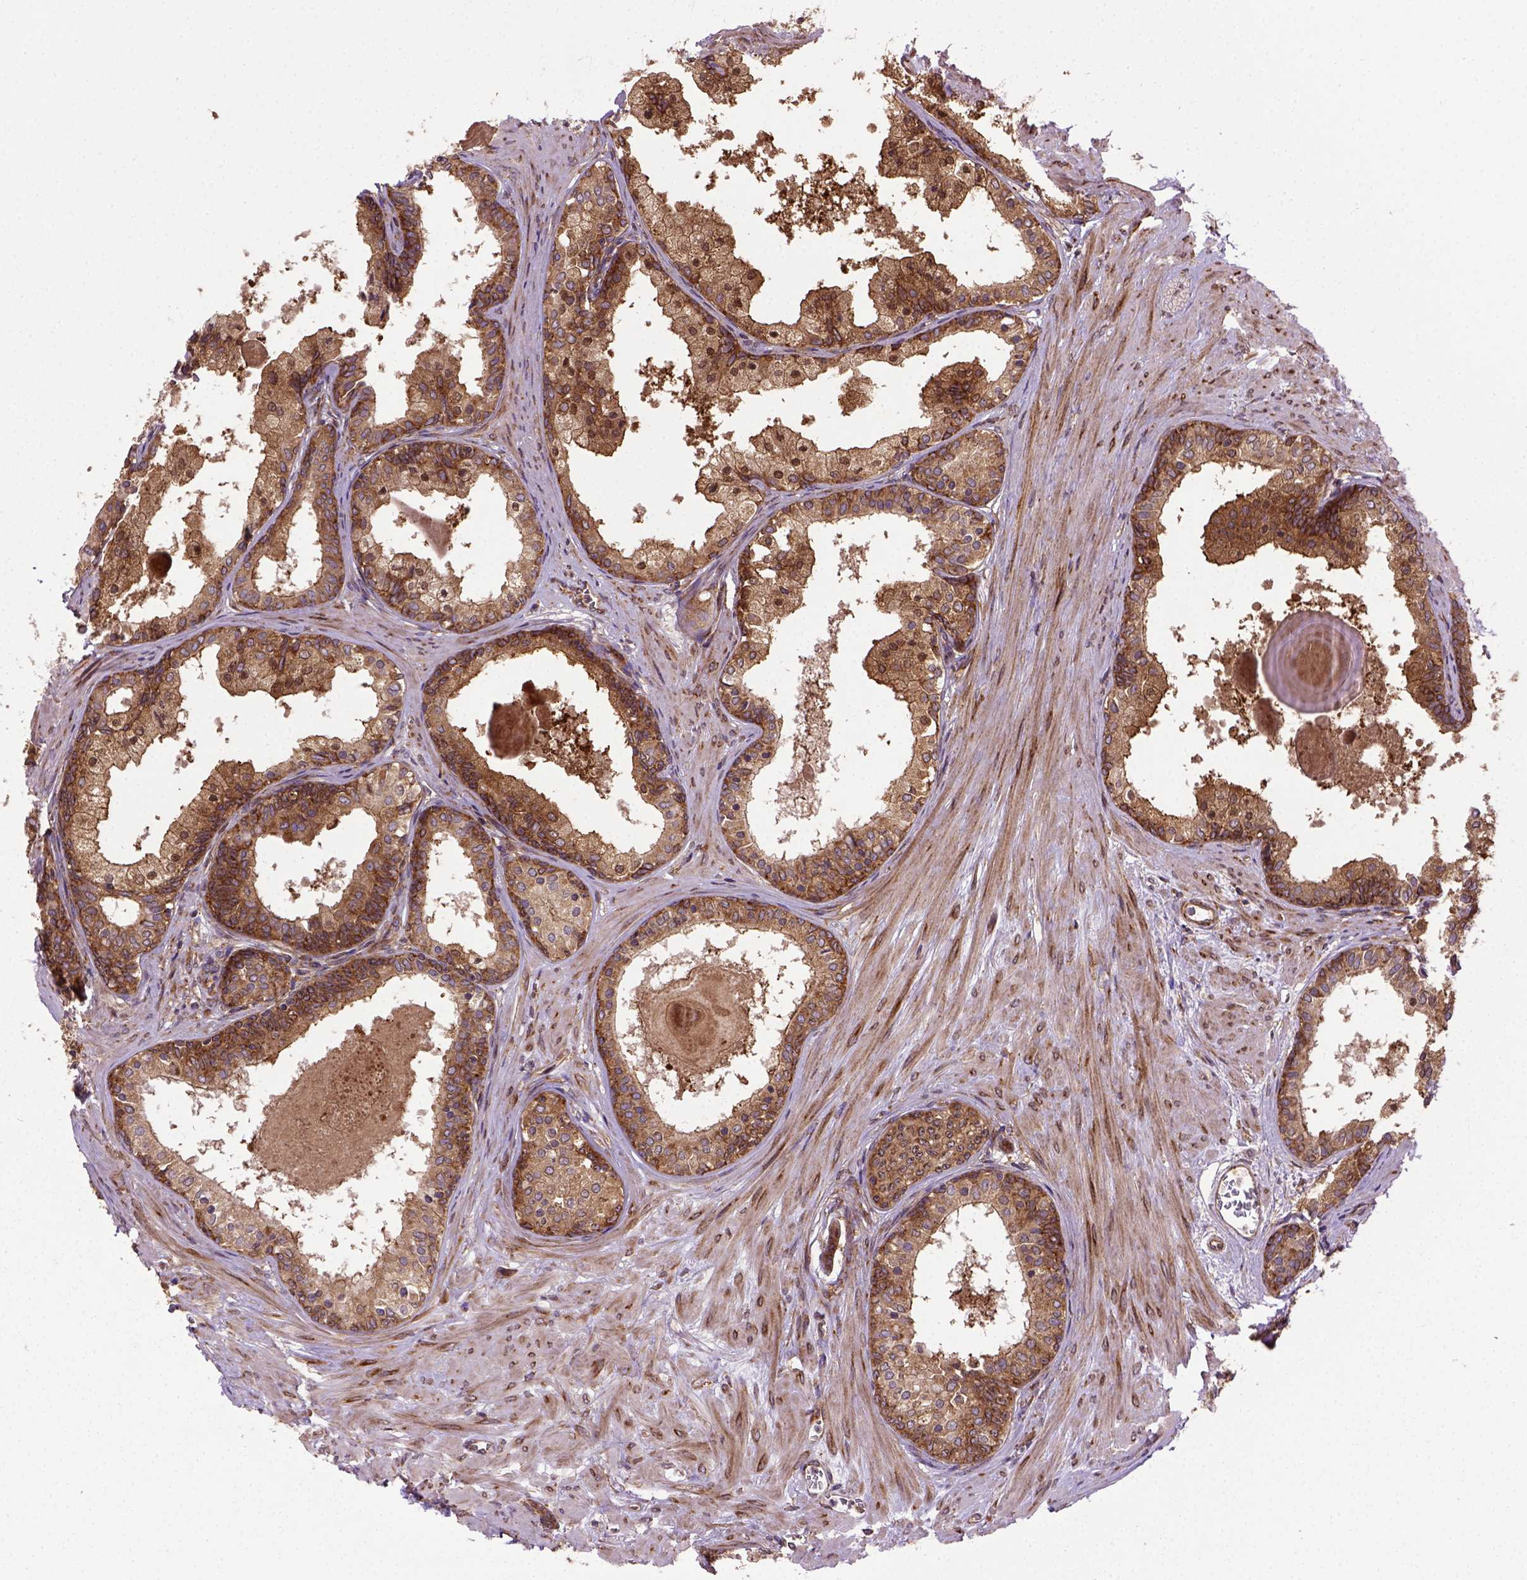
{"staining": {"intensity": "strong", "quantity": ">75%", "location": "cytoplasmic/membranous"}, "tissue": "prostate", "cell_type": "Glandular cells", "image_type": "normal", "snomed": [{"axis": "morphology", "description": "Normal tissue, NOS"}, {"axis": "topography", "description": "Prostate"}], "caption": "DAB (3,3'-diaminobenzidine) immunohistochemical staining of unremarkable human prostate shows strong cytoplasmic/membranous protein staining in approximately >75% of glandular cells.", "gene": "CAPRIN1", "patient": {"sex": "male", "age": 61}}